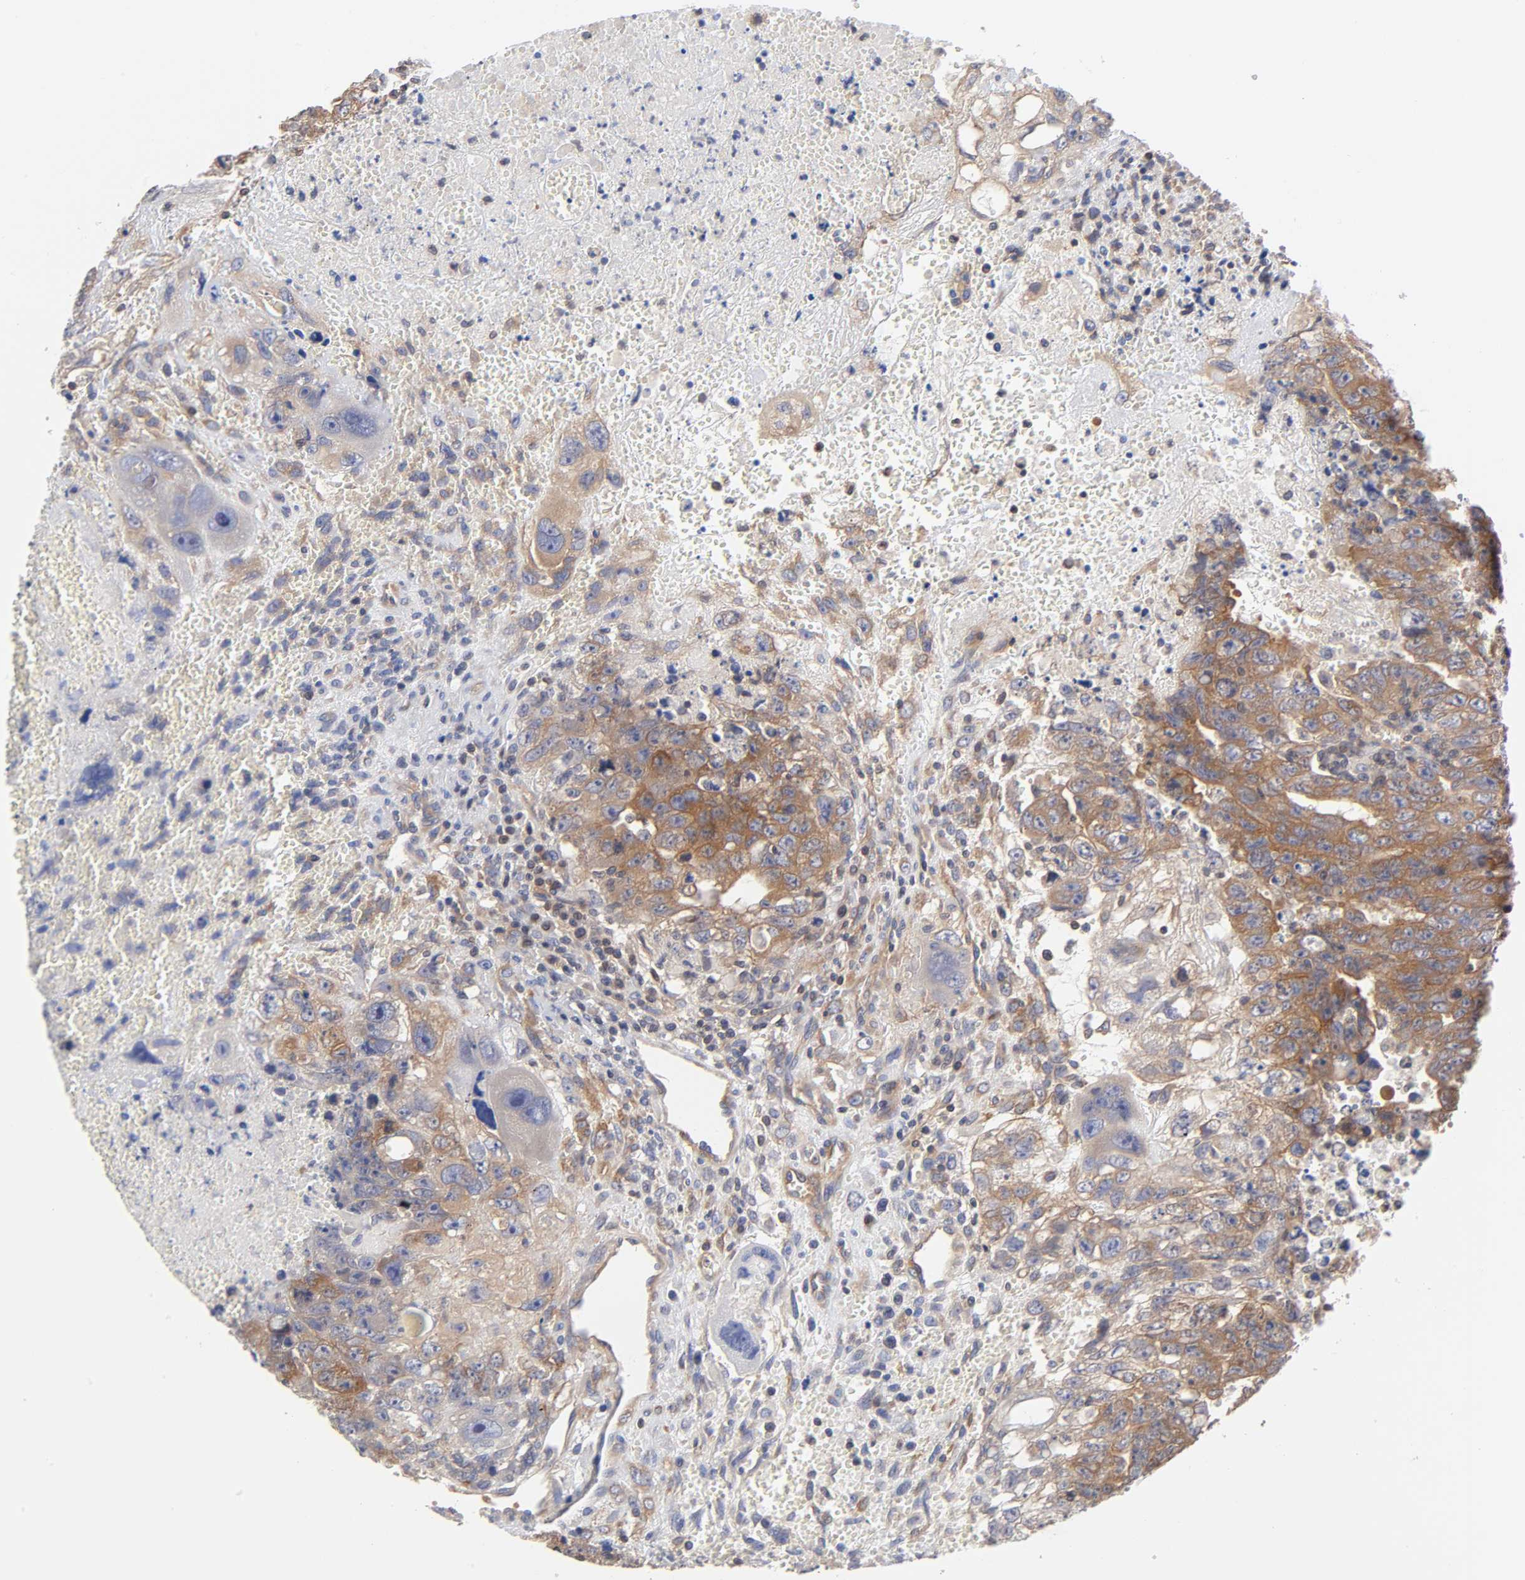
{"staining": {"intensity": "moderate", "quantity": ">75%", "location": "cytoplasmic/membranous"}, "tissue": "testis cancer", "cell_type": "Tumor cells", "image_type": "cancer", "snomed": [{"axis": "morphology", "description": "Carcinoma, Embryonal, NOS"}, {"axis": "topography", "description": "Testis"}], "caption": "Protein analysis of testis embryonal carcinoma tissue reveals moderate cytoplasmic/membranous staining in about >75% of tumor cells.", "gene": "STRN3", "patient": {"sex": "male", "age": 28}}